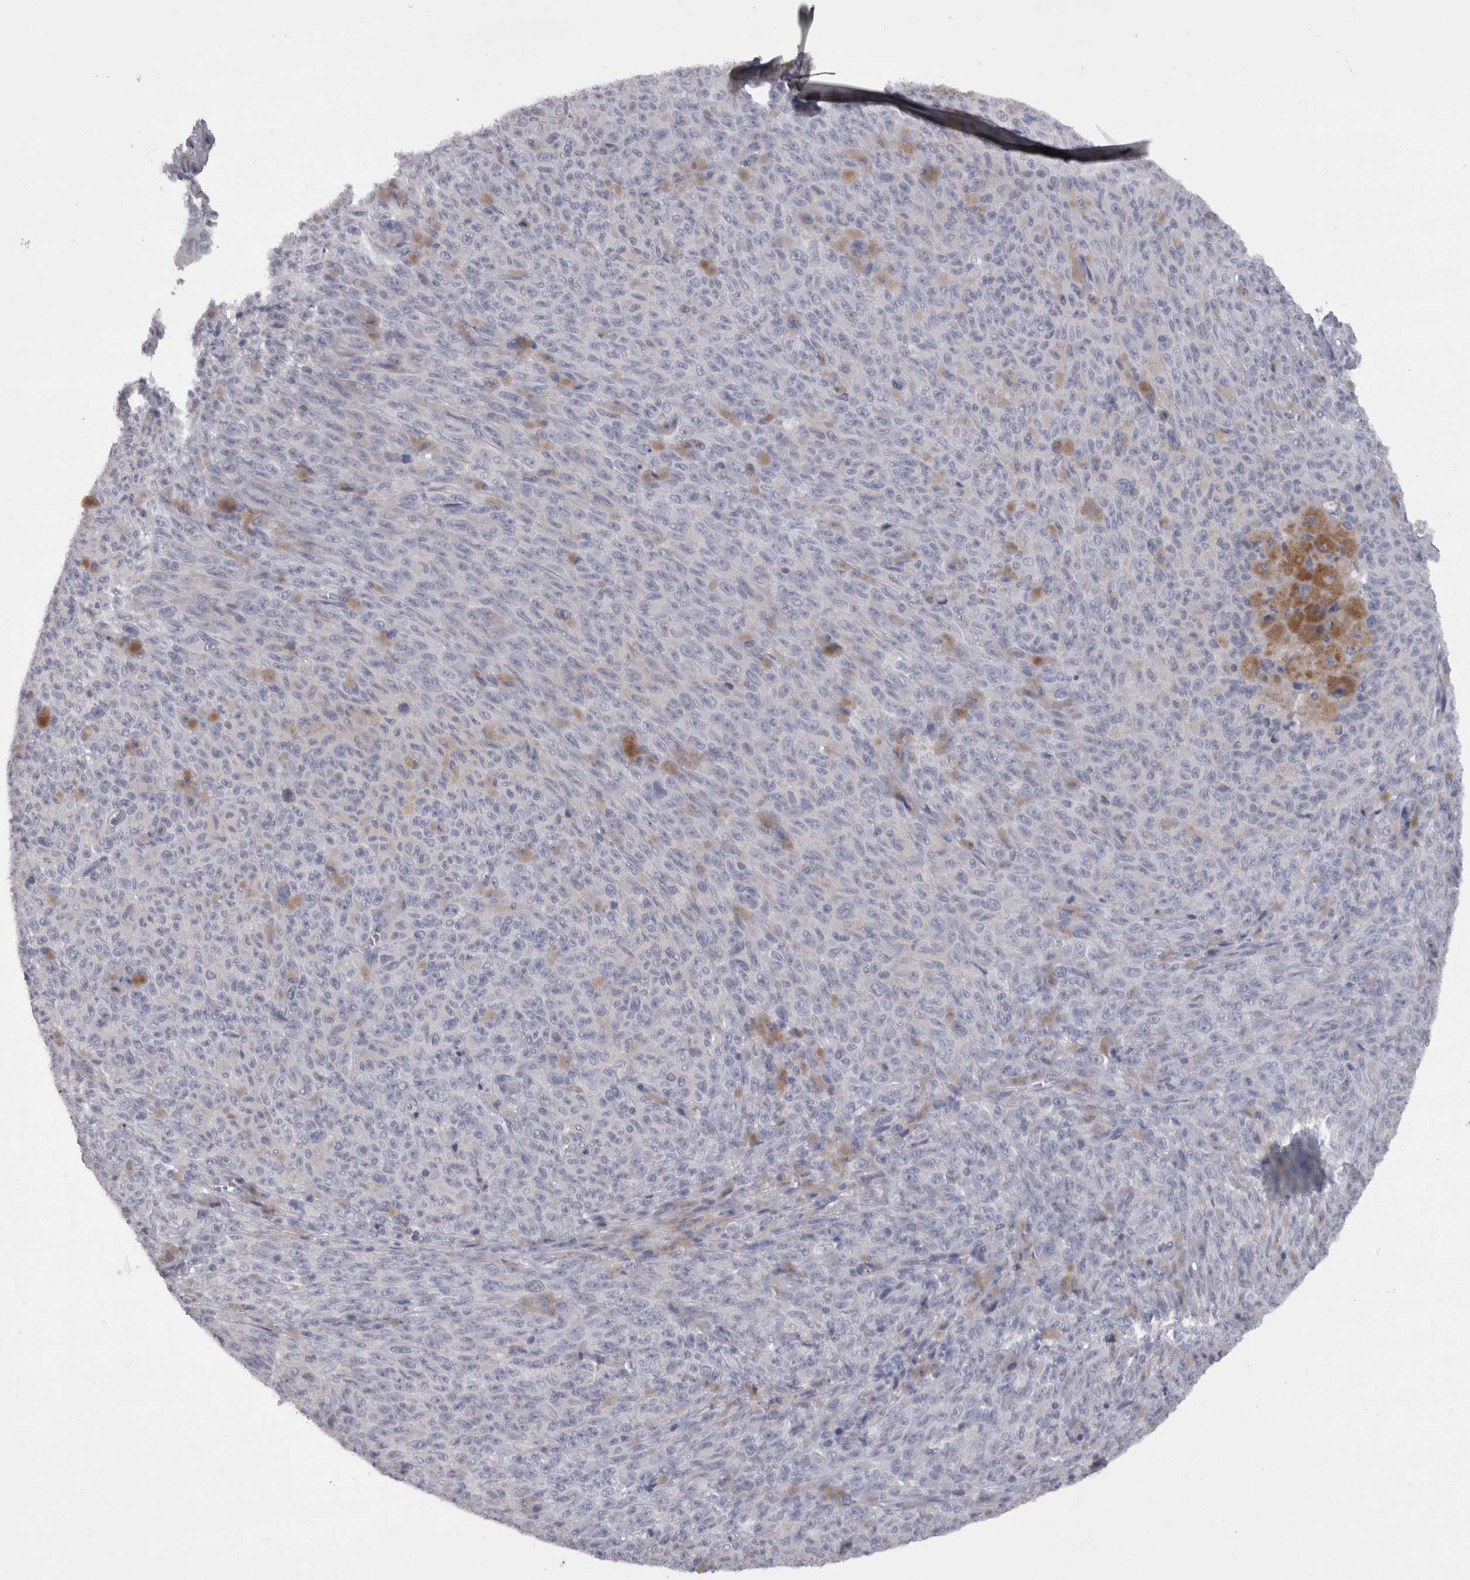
{"staining": {"intensity": "weak", "quantity": "<25%", "location": "cytoplasmic/membranous"}, "tissue": "melanoma", "cell_type": "Tumor cells", "image_type": "cancer", "snomed": [{"axis": "morphology", "description": "Malignant melanoma, NOS"}, {"axis": "topography", "description": "Skin"}], "caption": "Micrograph shows no protein positivity in tumor cells of malignant melanoma tissue.", "gene": "CAMK2D", "patient": {"sex": "female", "age": 82}}